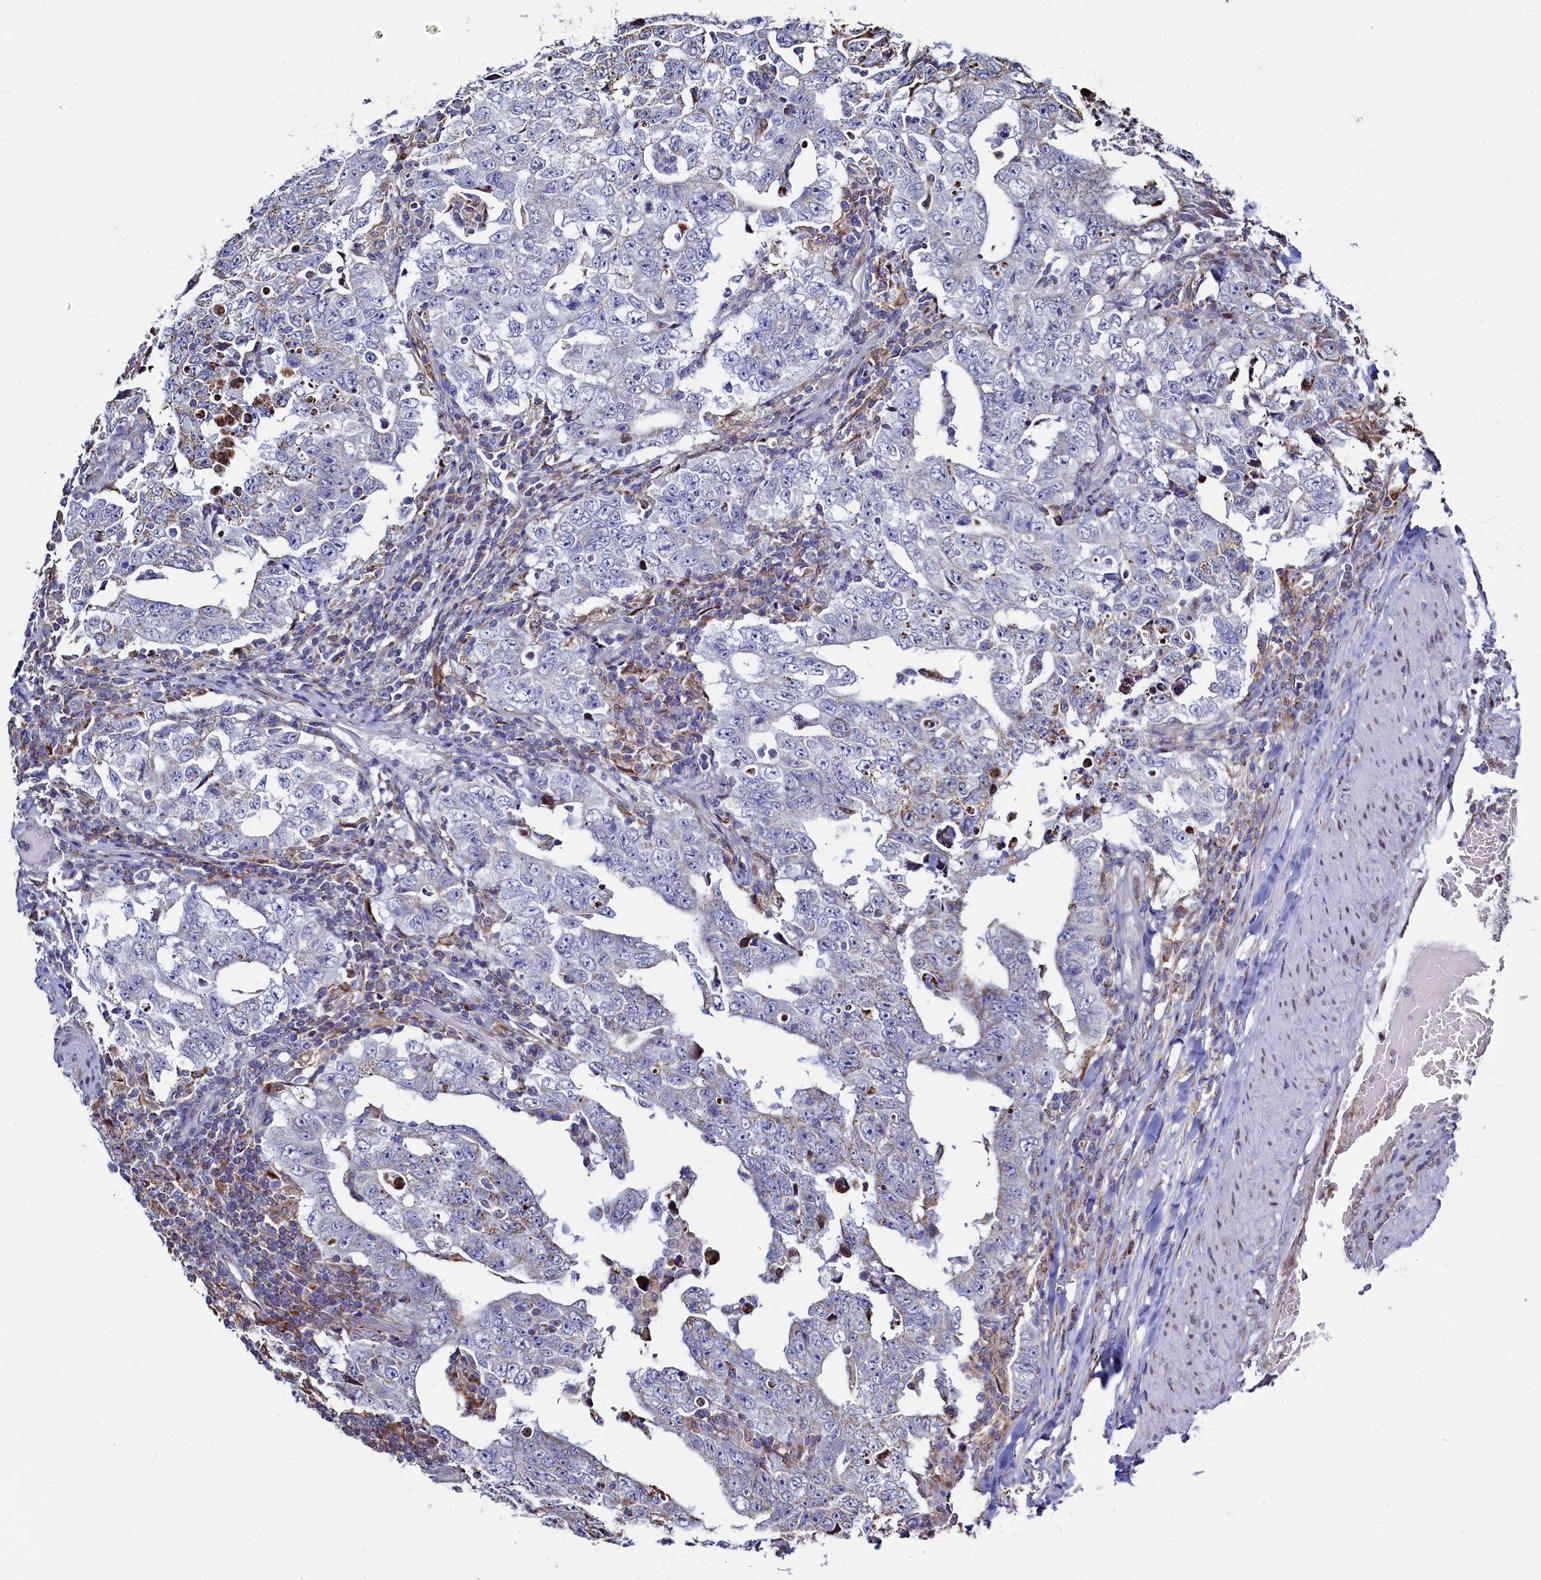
{"staining": {"intensity": "negative", "quantity": "none", "location": "none"}, "tissue": "testis cancer", "cell_type": "Tumor cells", "image_type": "cancer", "snomed": [{"axis": "morphology", "description": "Carcinoma, Embryonal, NOS"}, {"axis": "topography", "description": "Testis"}], "caption": "Immunohistochemical staining of human testis cancer shows no significant expression in tumor cells.", "gene": "HDGFL3", "patient": {"sex": "male", "age": 26}}